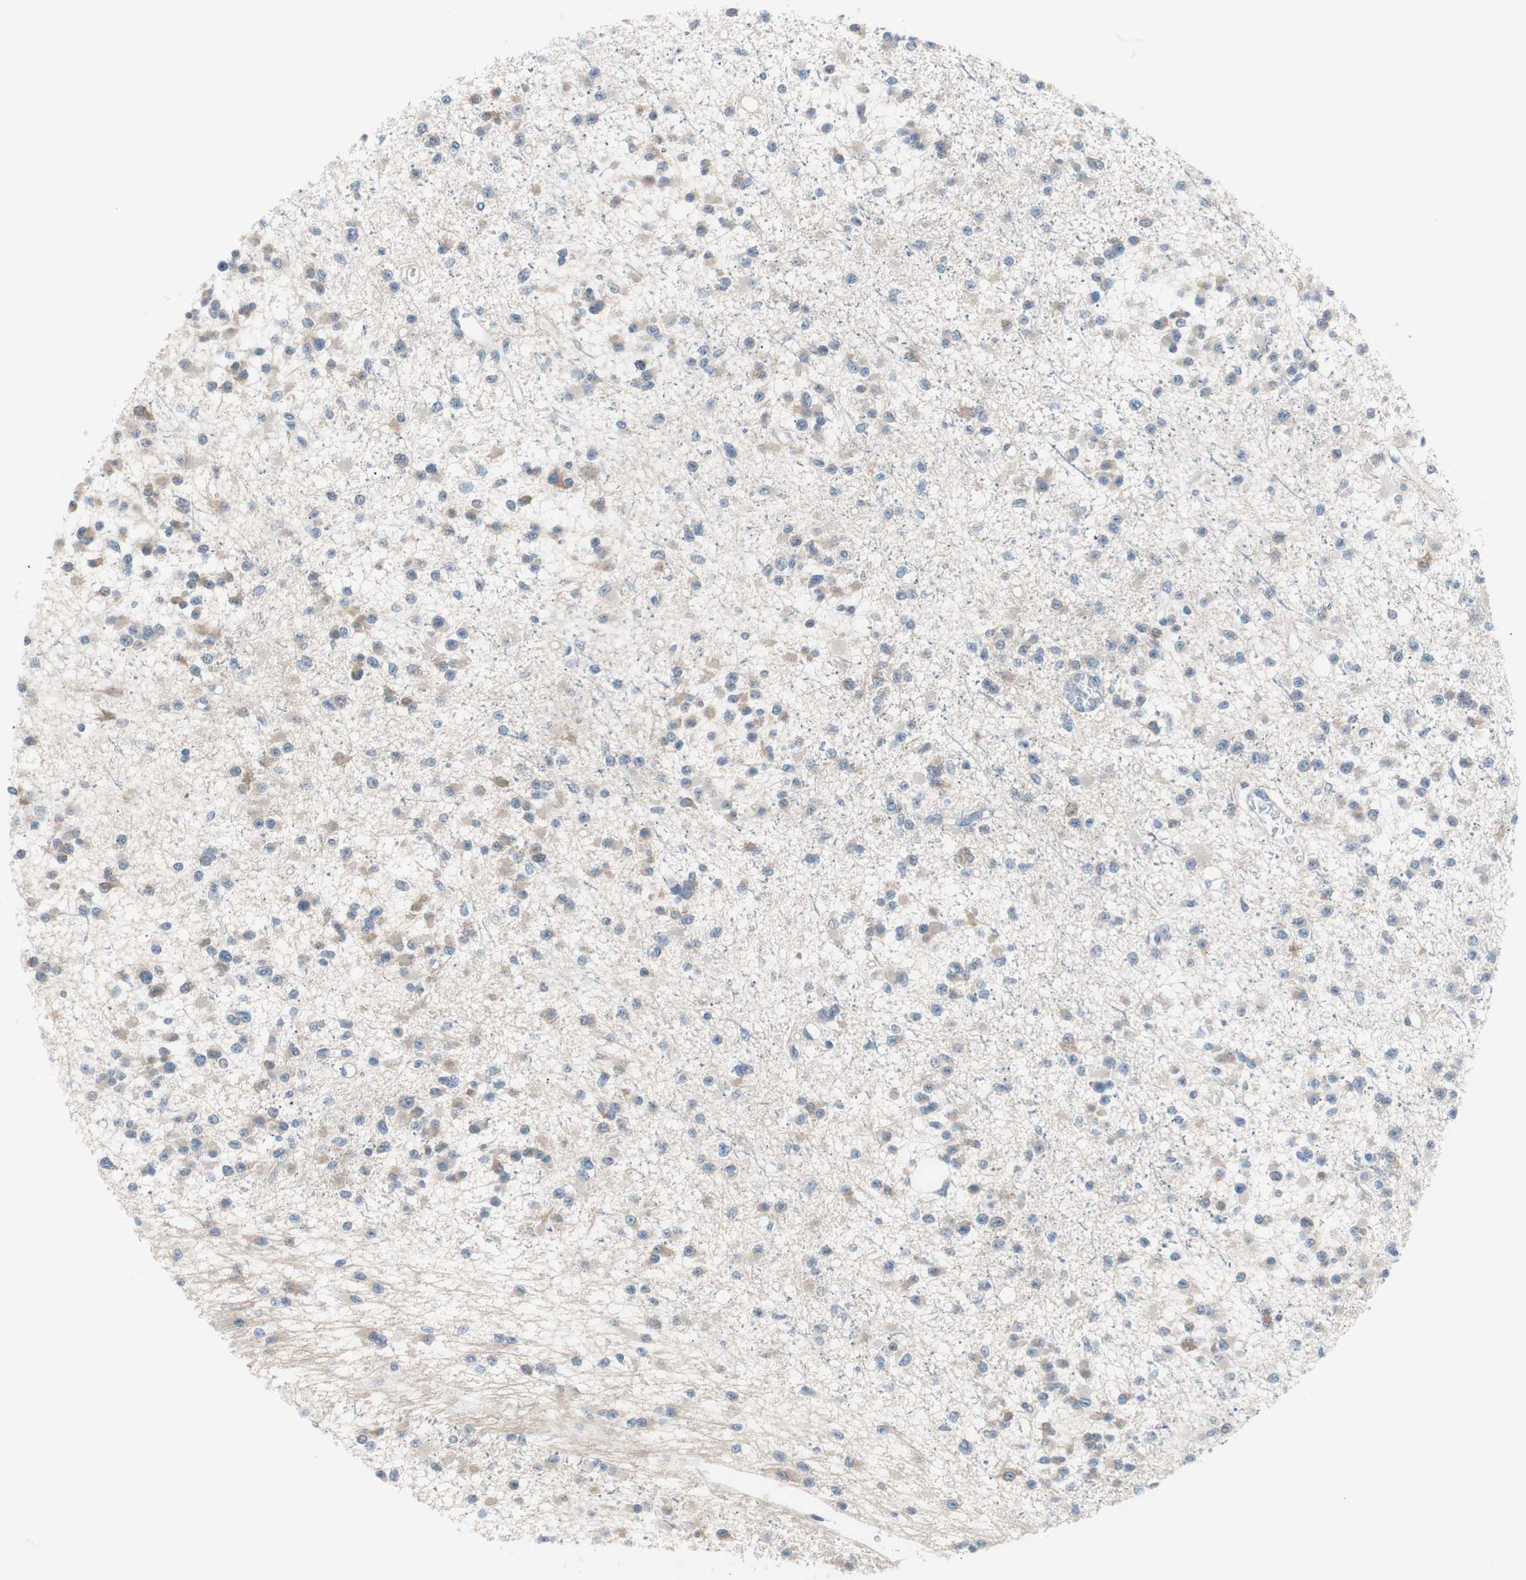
{"staining": {"intensity": "weak", "quantity": "25%-75%", "location": "cytoplasmic/membranous"}, "tissue": "glioma", "cell_type": "Tumor cells", "image_type": "cancer", "snomed": [{"axis": "morphology", "description": "Glioma, malignant, Low grade"}, {"axis": "topography", "description": "Brain"}], "caption": "IHC micrograph of human malignant low-grade glioma stained for a protein (brown), which reveals low levels of weak cytoplasmic/membranous staining in about 25%-75% of tumor cells.", "gene": "VIL1", "patient": {"sex": "female", "age": 22}}